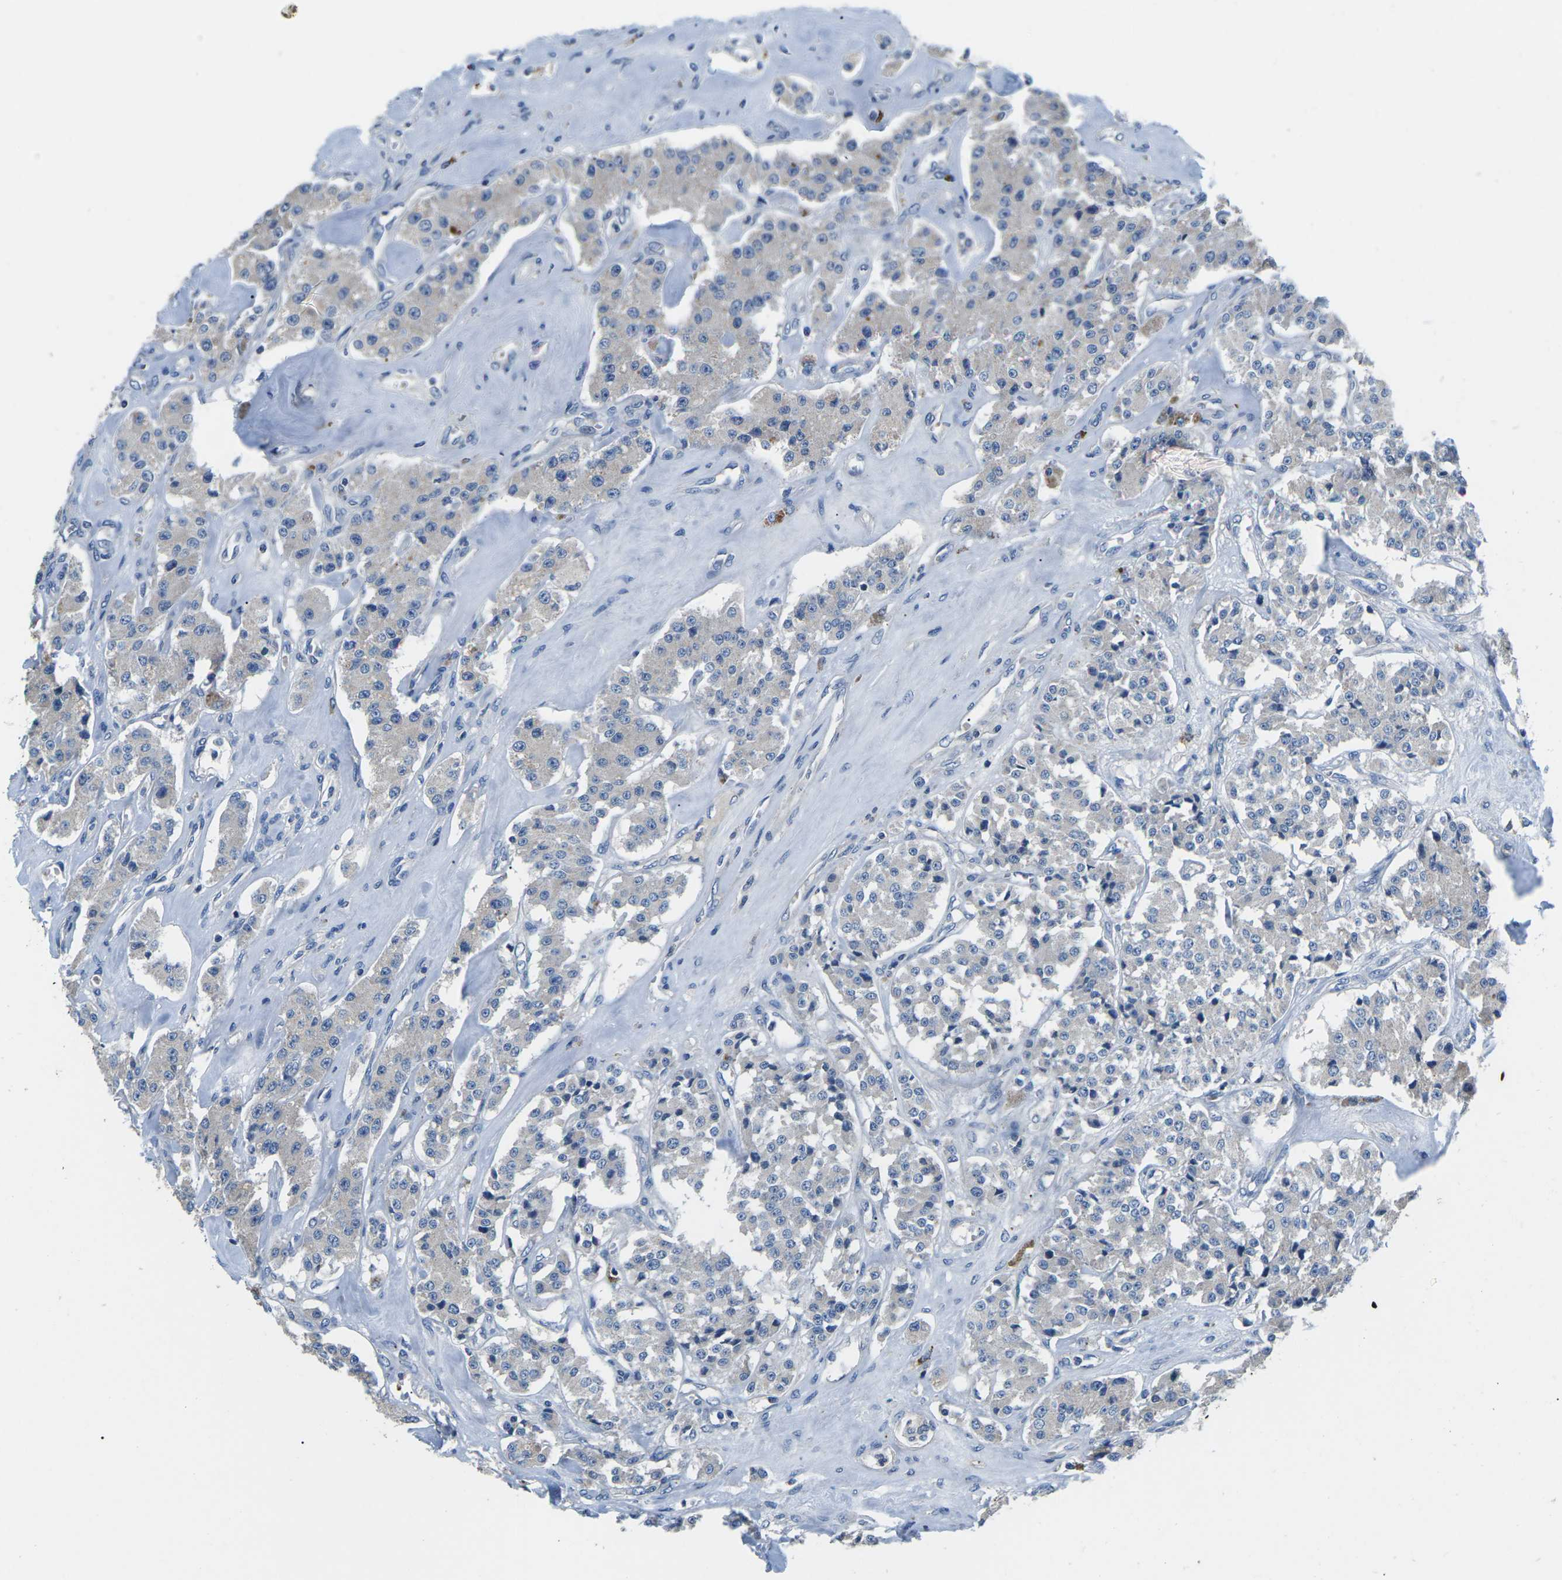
{"staining": {"intensity": "negative", "quantity": "none", "location": "none"}, "tissue": "carcinoid", "cell_type": "Tumor cells", "image_type": "cancer", "snomed": [{"axis": "morphology", "description": "Carcinoid, malignant, NOS"}, {"axis": "topography", "description": "Pancreas"}], "caption": "This is an IHC image of carcinoid (malignant). There is no staining in tumor cells.", "gene": "PDCD6IP", "patient": {"sex": "male", "age": 41}}